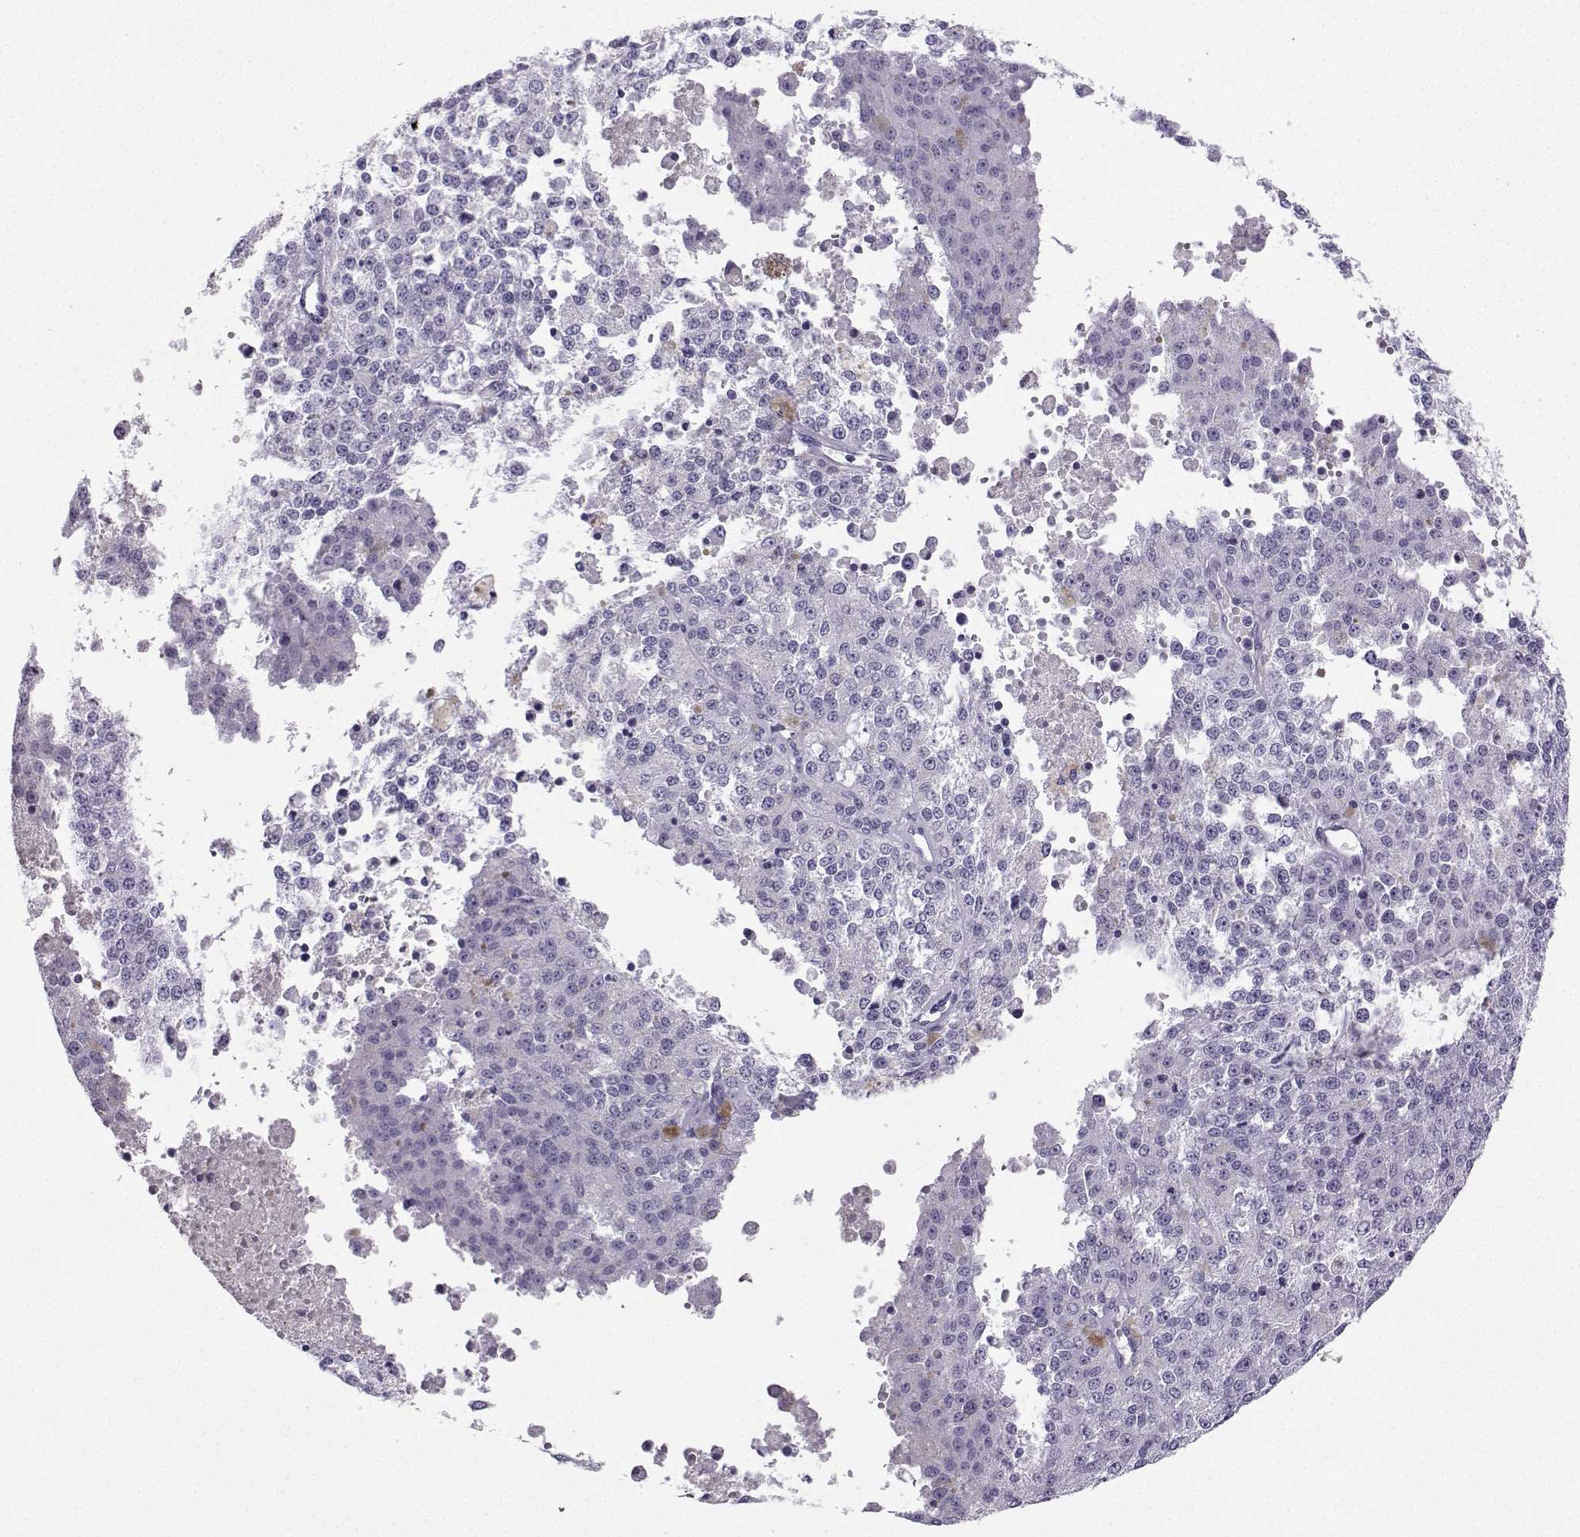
{"staining": {"intensity": "negative", "quantity": "none", "location": "none"}, "tissue": "melanoma", "cell_type": "Tumor cells", "image_type": "cancer", "snomed": [{"axis": "morphology", "description": "Malignant melanoma, Metastatic site"}, {"axis": "topography", "description": "Lymph node"}], "caption": "The immunohistochemistry (IHC) image has no significant positivity in tumor cells of melanoma tissue.", "gene": "ZBTB8B", "patient": {"sex": "female", "age": 64}}